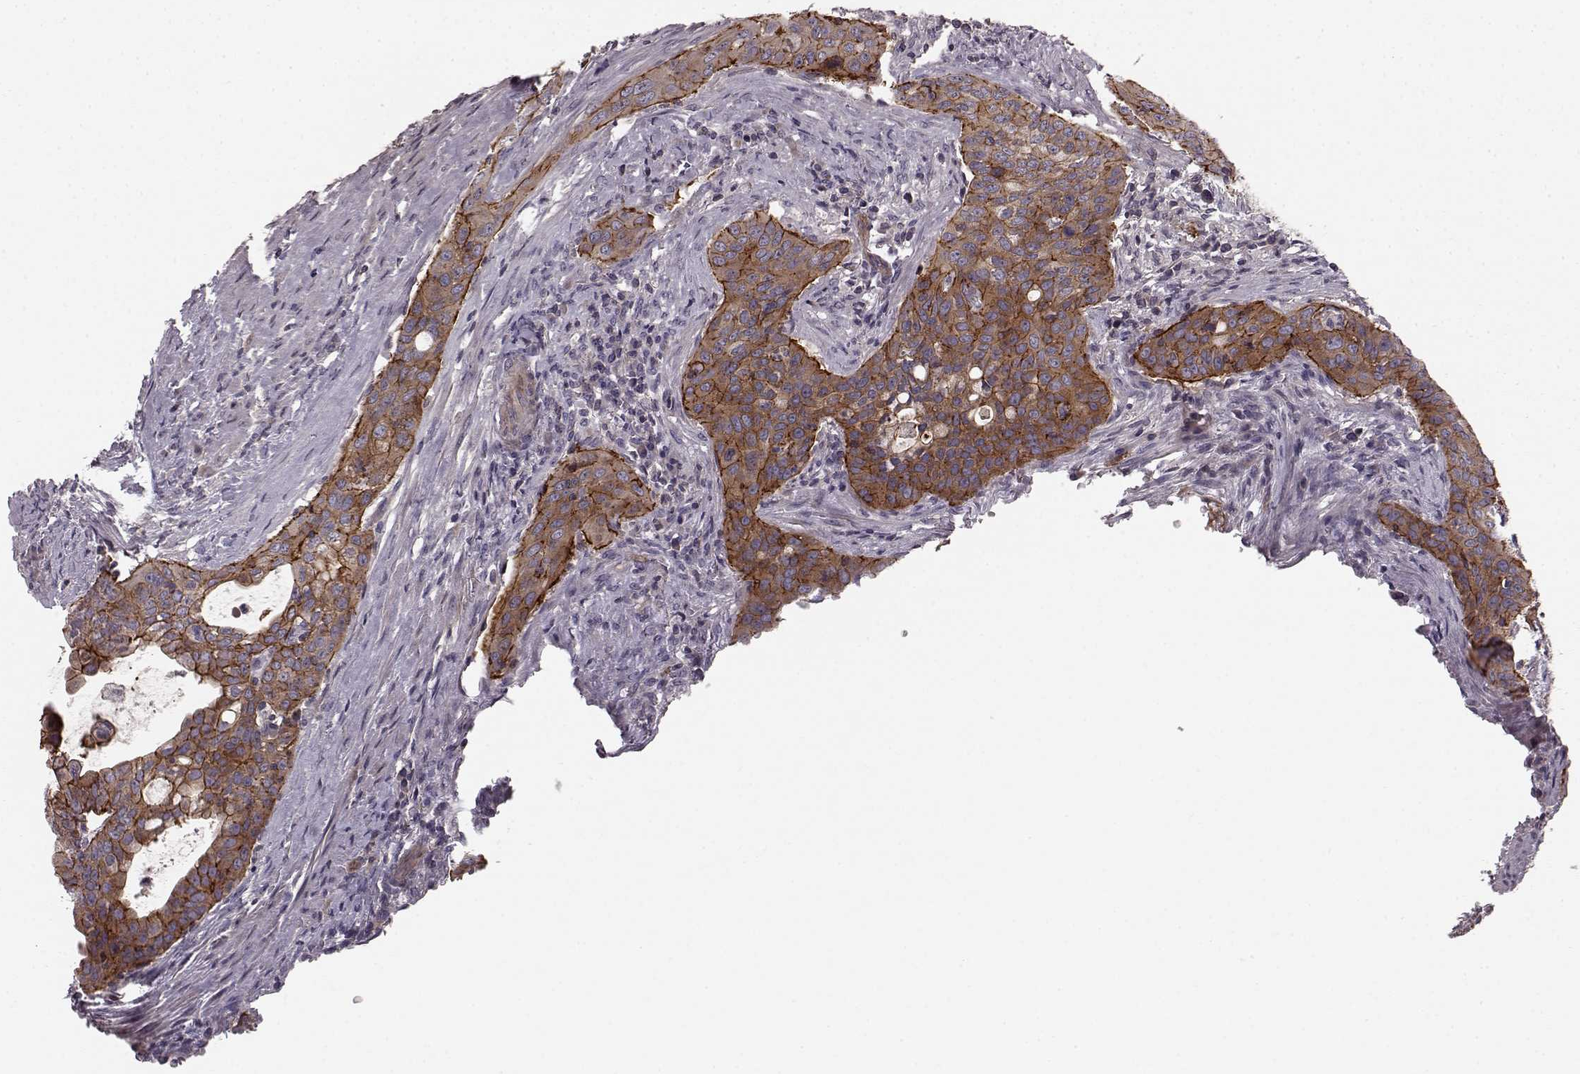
{"staining": {"intensity": "moderate", "quantity": ">75%", "location": "cytoplasmic/membranous"}, "tissue": "urothelial cancer", "cell_type": "Tumor cells", "image_type": "cancer", "snomed": [{"axis": "morphology", "description": "Urothelial carcinoma, High grade"}, {"axis": "topography", "description": "Urinary bladder"}], "caption": "A histopathology image showing moderate cytoplasmic/membranous staining in approximately >75% of tumor cells in urothelial cancer, as visualized by brown immunohistochemical staining.", "gene": "SLC22A18", "patient": {"sex": "male", "age": 82}}